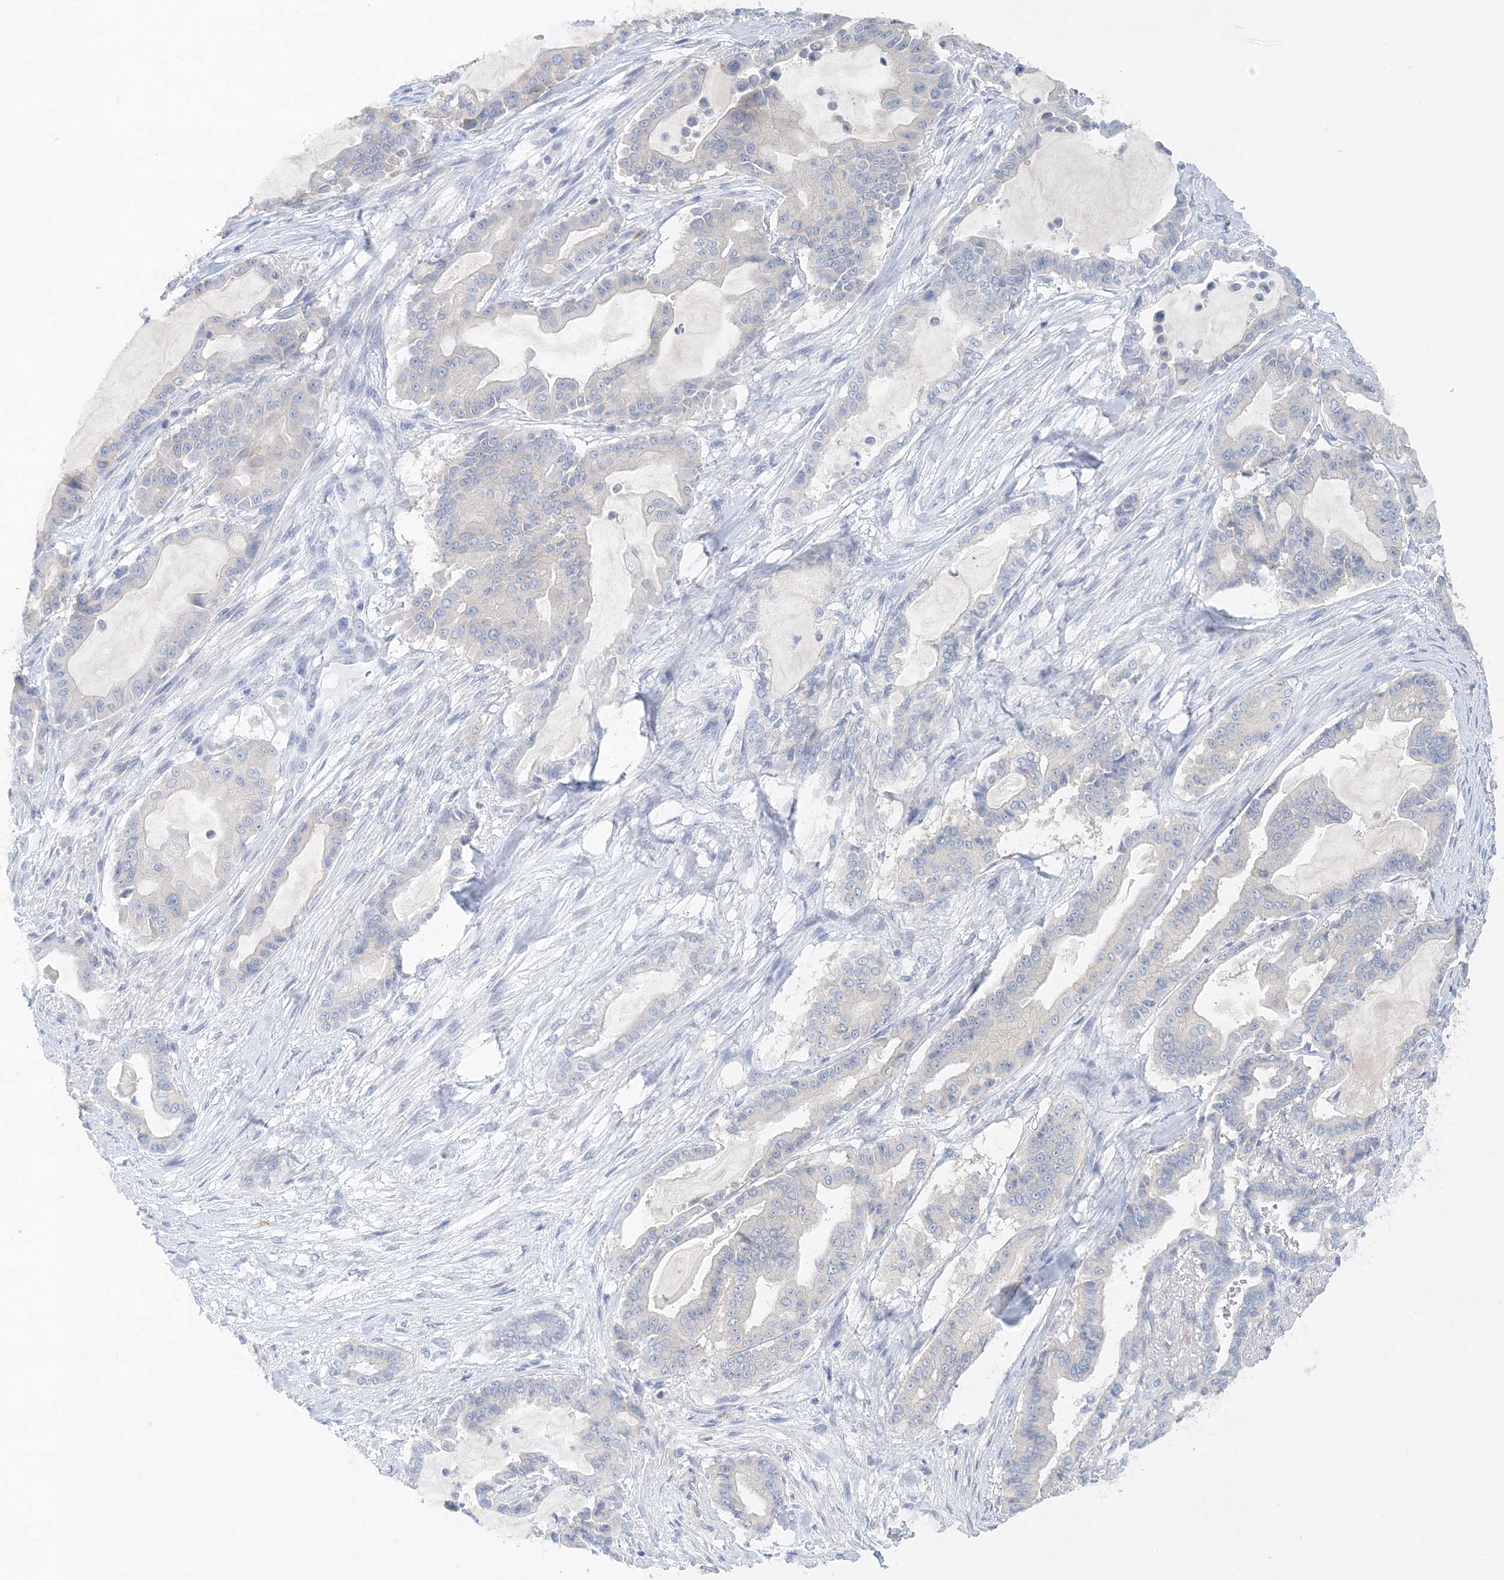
{"staining": {"intensity": "negative", "quantity": "none", "location": "none"}, "tissue": "pancreatic cancer", "cell_type": "Tumor cells", "image_type": "cancer", "snomed": [{"axis": "morphology", "description": "Adenocarcinoma, NOS"}, {"axis": "topography", "description": "Pancreas"}], "caption": "IHC image of adenocarcinoma (pancreatic) stained for a protein (brown), which reveals no positivity in tumor cells.", "gene": "SLC5A6", "patient": {"sex": "male", "age": 63}}